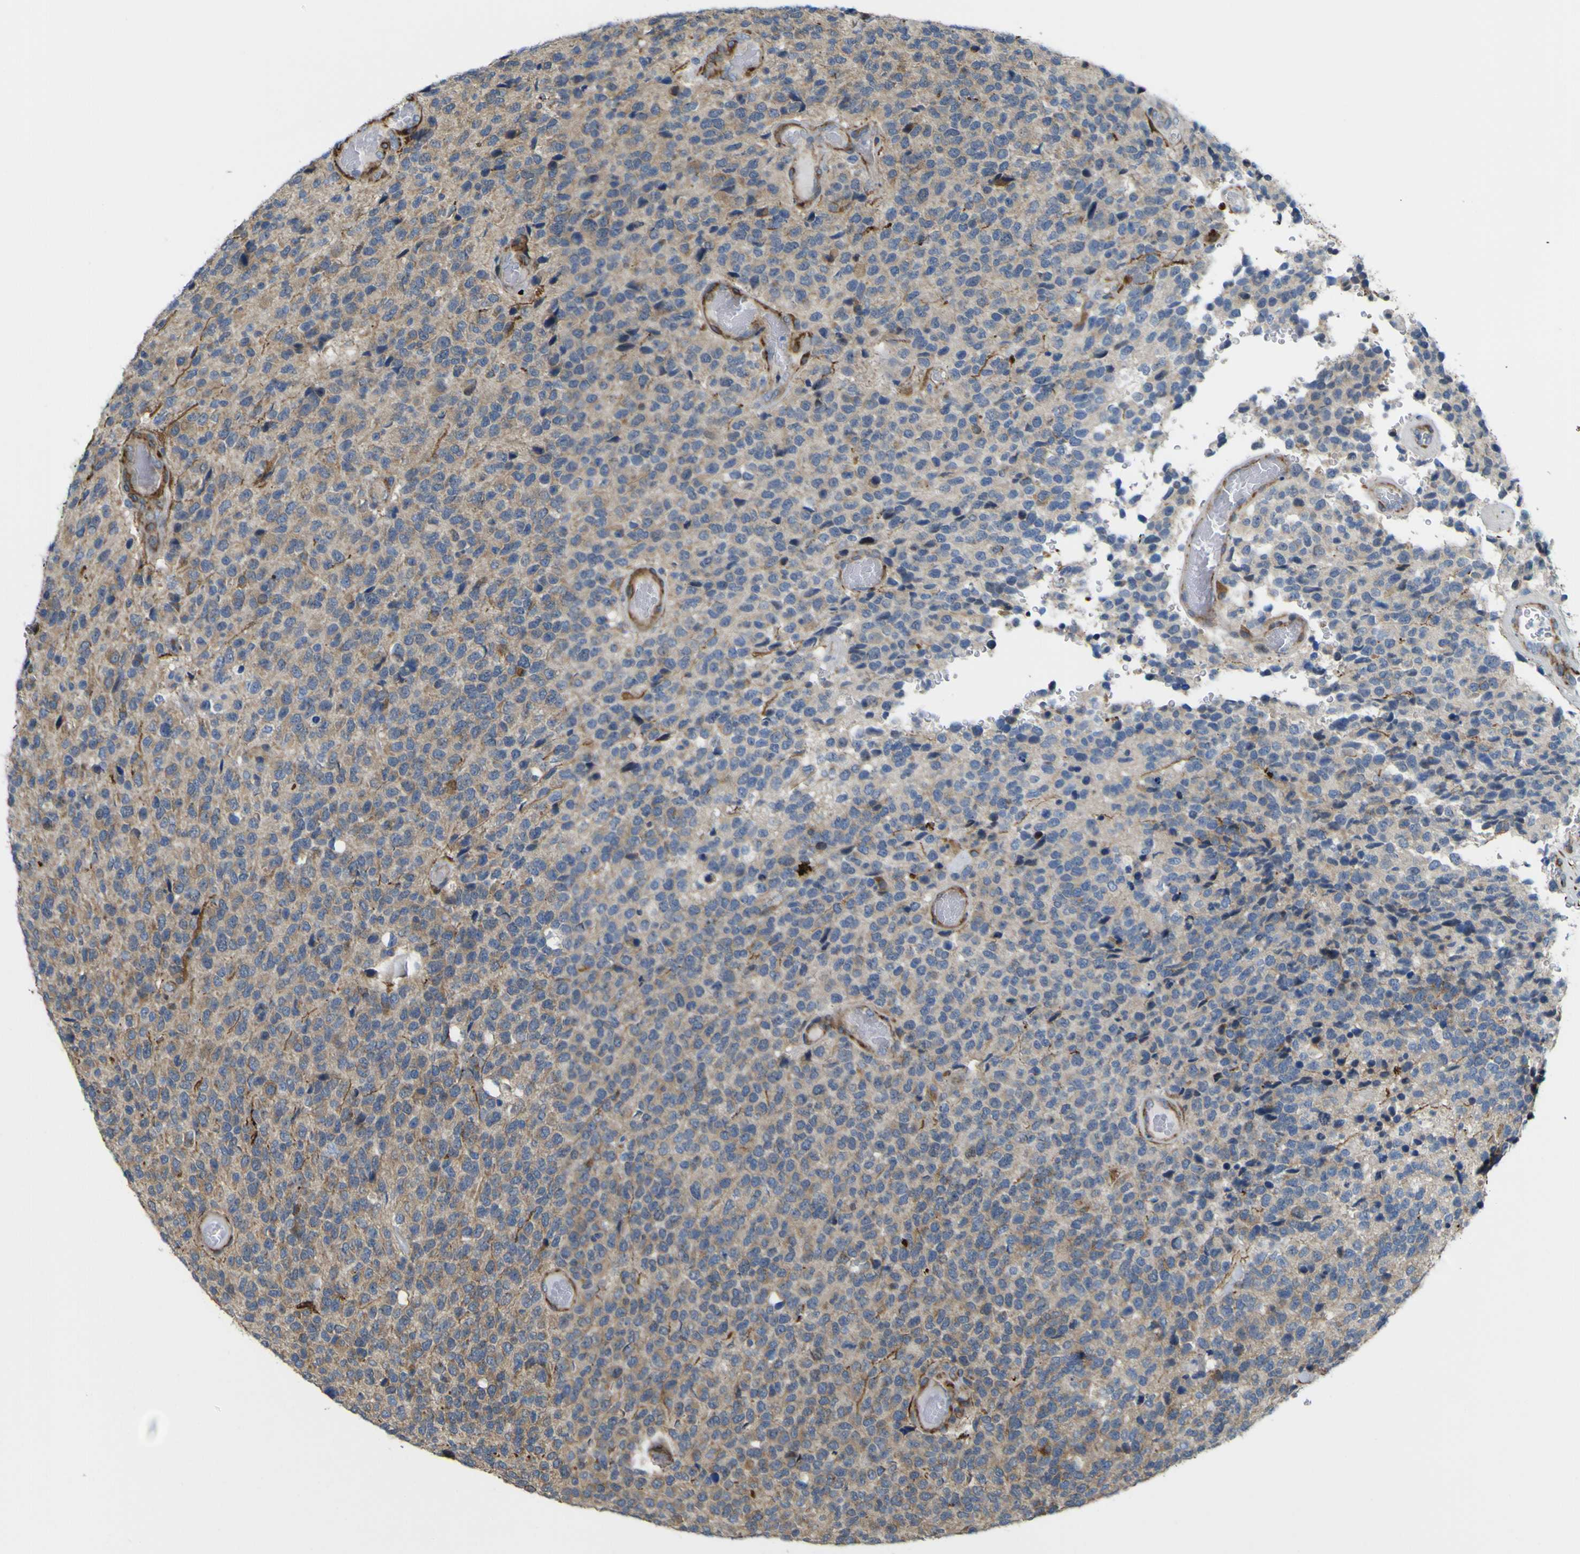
{"staining": {"intensity": "moderate", "quantity": "<25%", "location": "cytoplasmic/membranous"}, "tissue": "glioma", "cell_type": "Tumor cells", "image_type": "cancer", "snomed": [{"axis": "morphology", "description": "Glioma, malignant, High grade"}, {"axis": "topography", "description": "pancreas cauda"}], "caption": "Glioma tissue reveals moderate cytoplasmic/membranous expression in approximately <25% of tumor cells", "gene": "JPH1", "patient": {"sex": "male", "age": 60}}